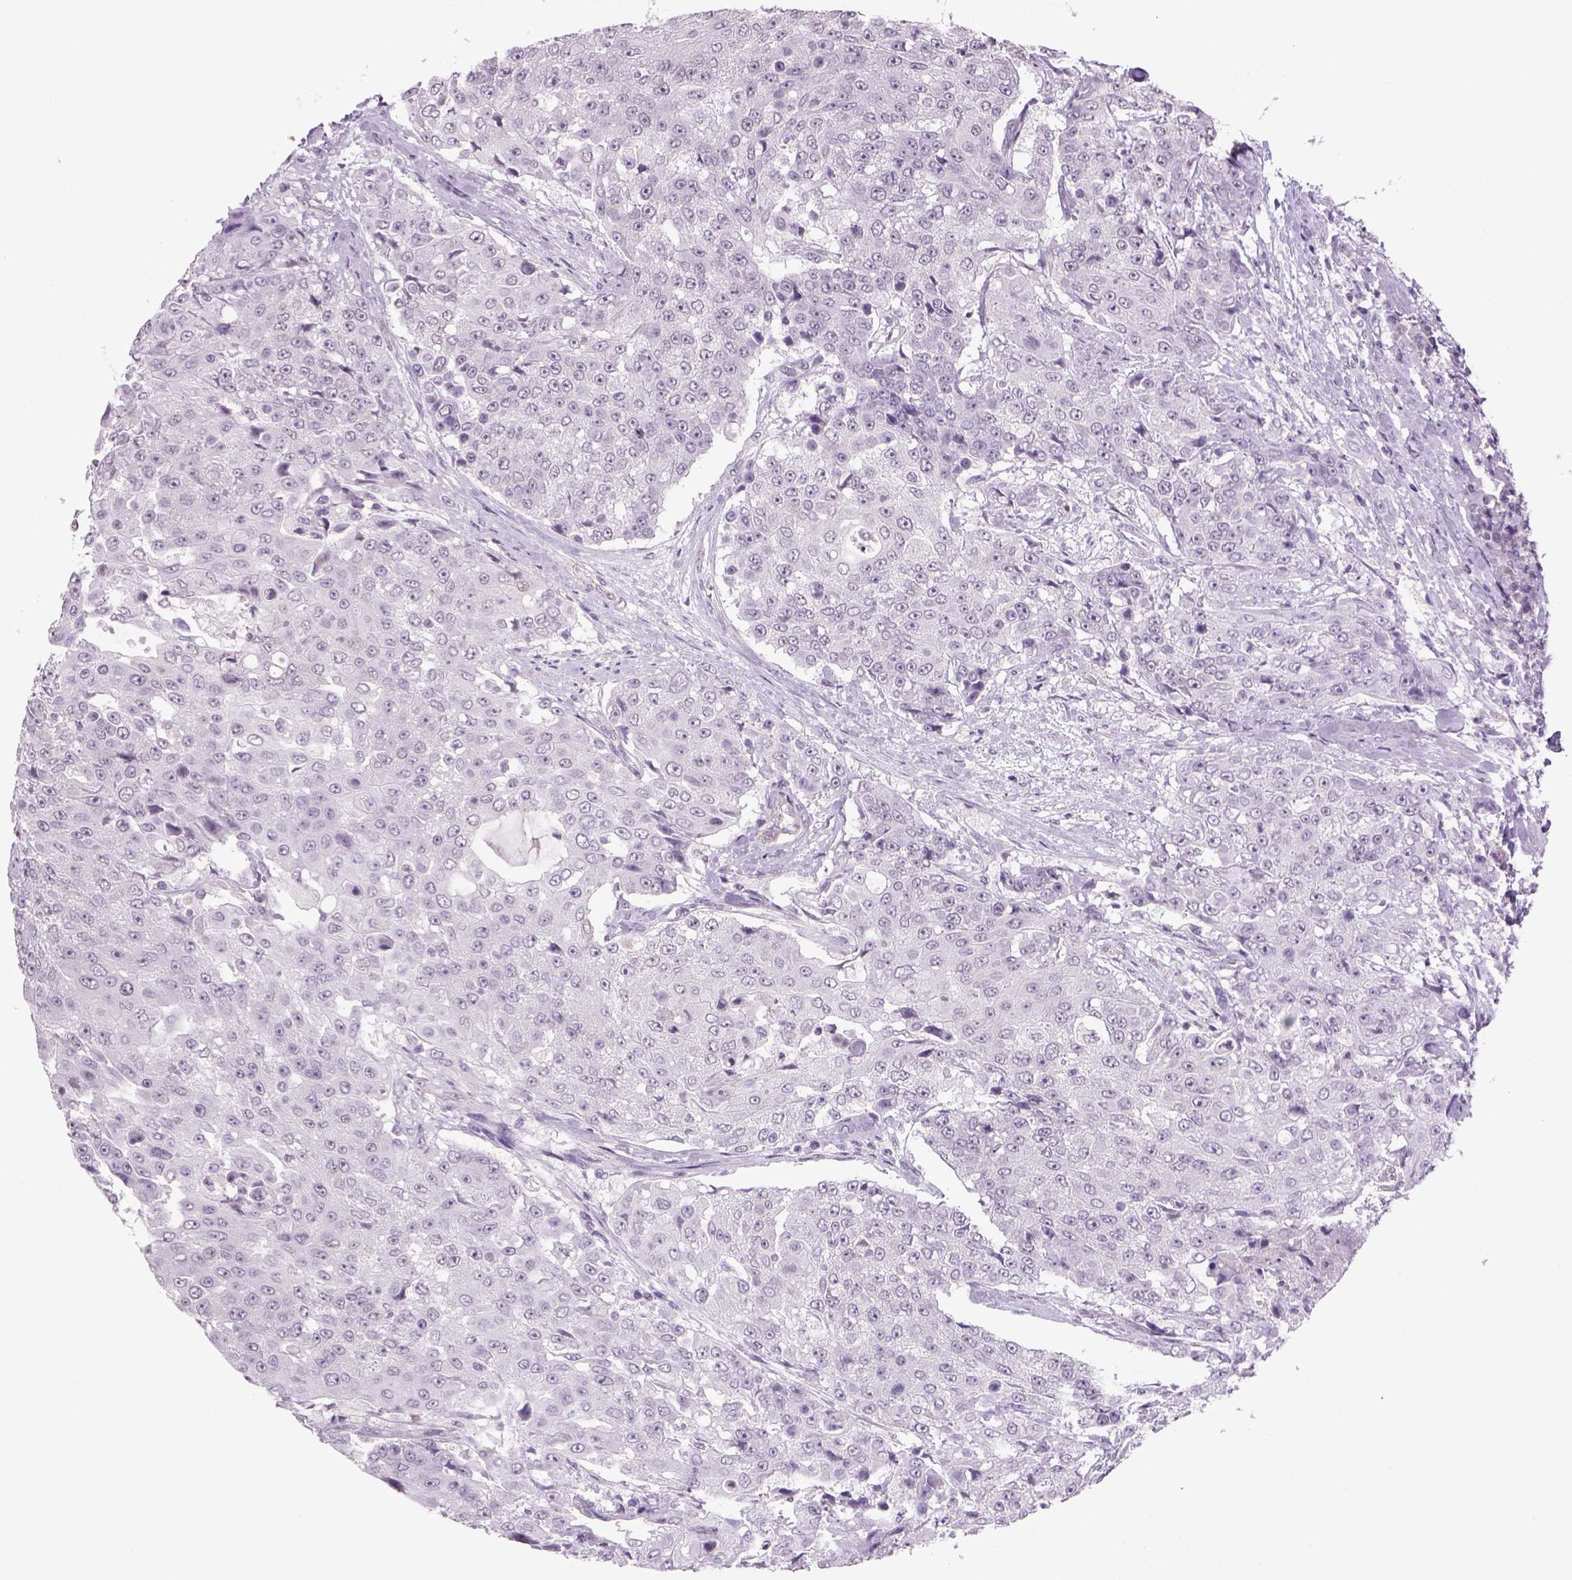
{"staining": {"intensity": "negative", "quantity": "none", "location": "none"}, "tissue": "urothelial cancer", "cell_type": "Tumor cells", "image_type": "cancer", "snomed": [{"axis": "morphology", "description": "Urothelial carcinoma, High grade"}, {"axis": "topography", "description": "Urinary bladder"}], "caption": "DAB (3,3'-diaminobenzidine) immunohistochemical staining of urothelial cancer displays no significant positivity in tumor cells.", "gene": "PRRT1", "patient": {"sex": "female", "age": 63}}